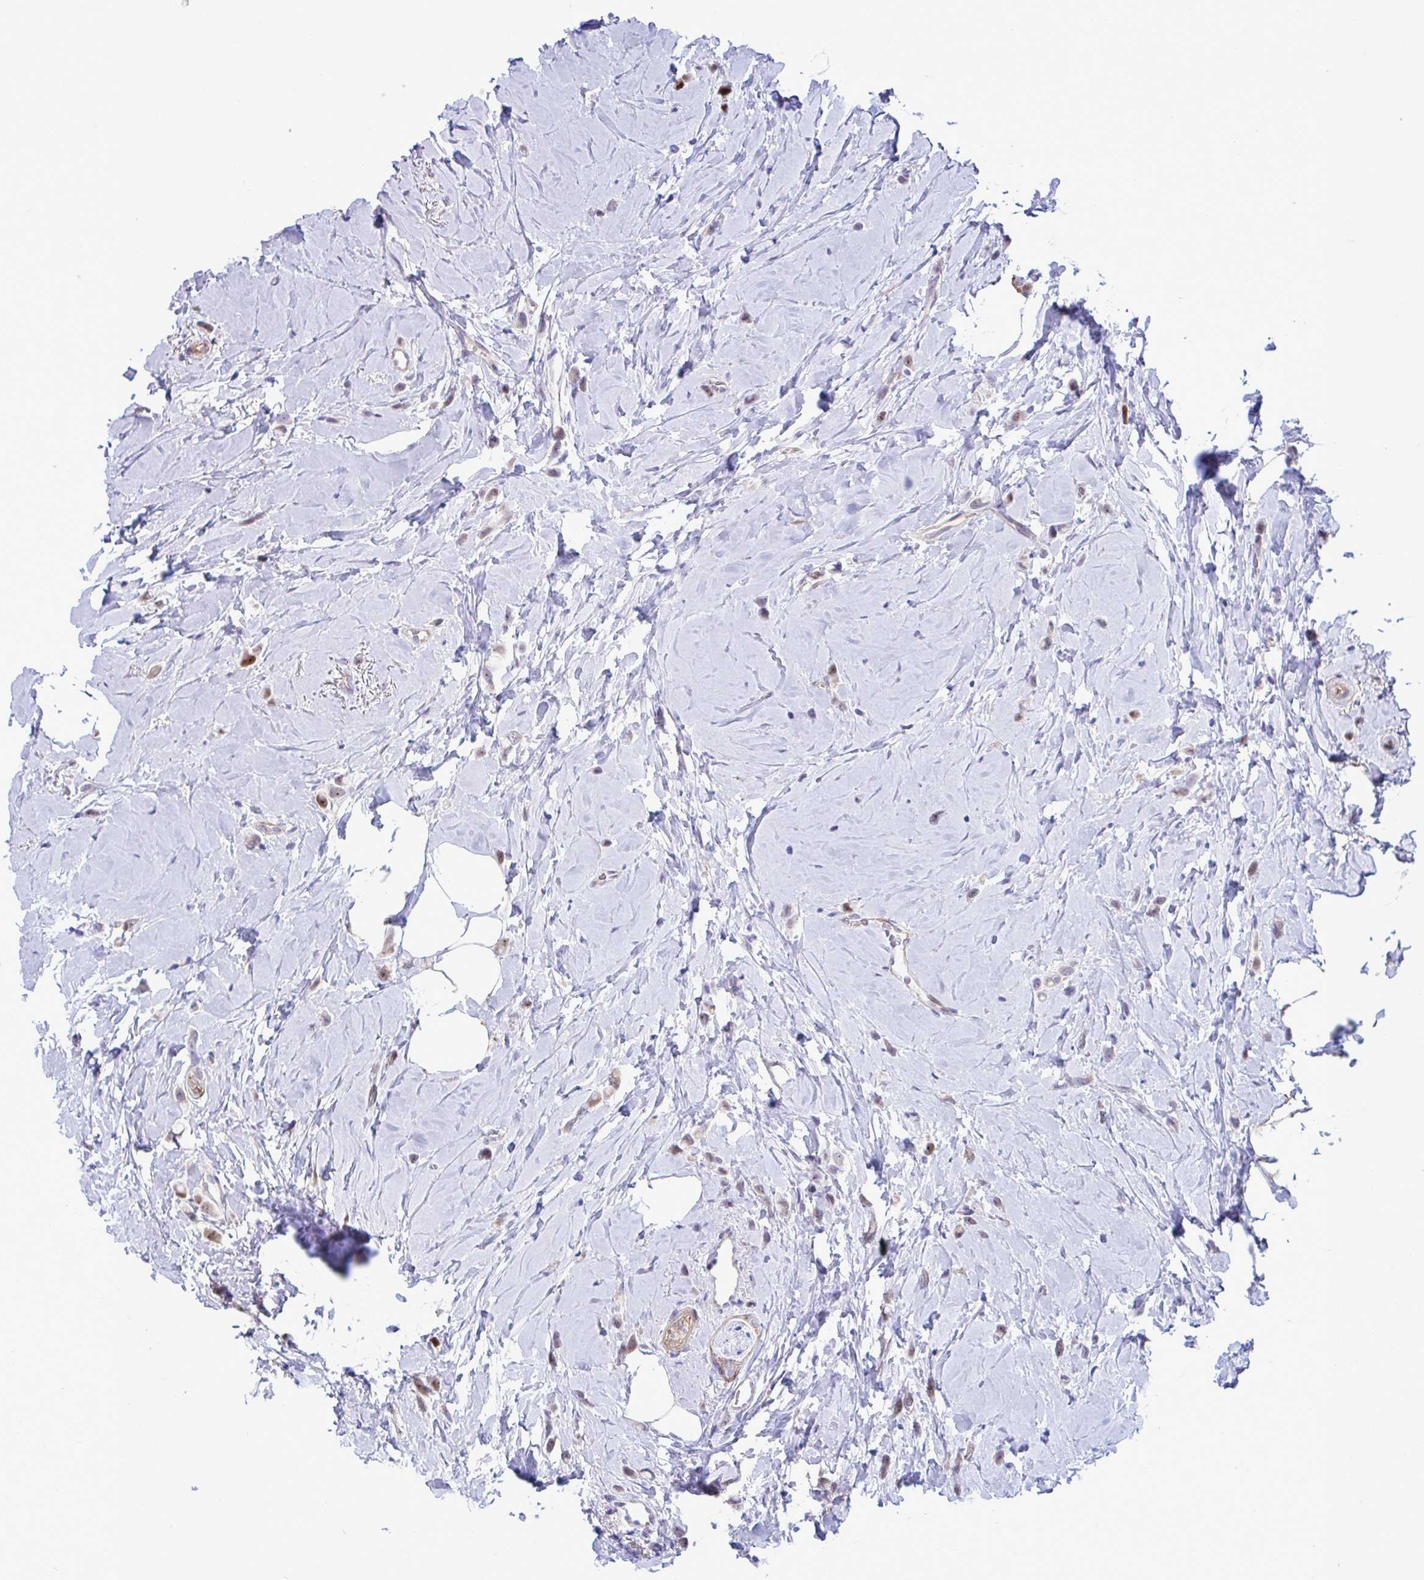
{"staining": {"intensity": "moderate", "quantity": "<25%", "location": "nuclear"}, "tissue": "breast cancer", "cell_type": "Tumor cells", "image_type": "cancer", "snomed": [{"axis": "morphology", "description": "Lobular carcinoma"}, {"axis": "topography", "description": "Breast"}], "caption": "Breast cancer stained for a protein shows moderate nuclear positivity in tumor cells.", "gene": "SLC25A51", "patient": {"sex": "female", "age": 66}}